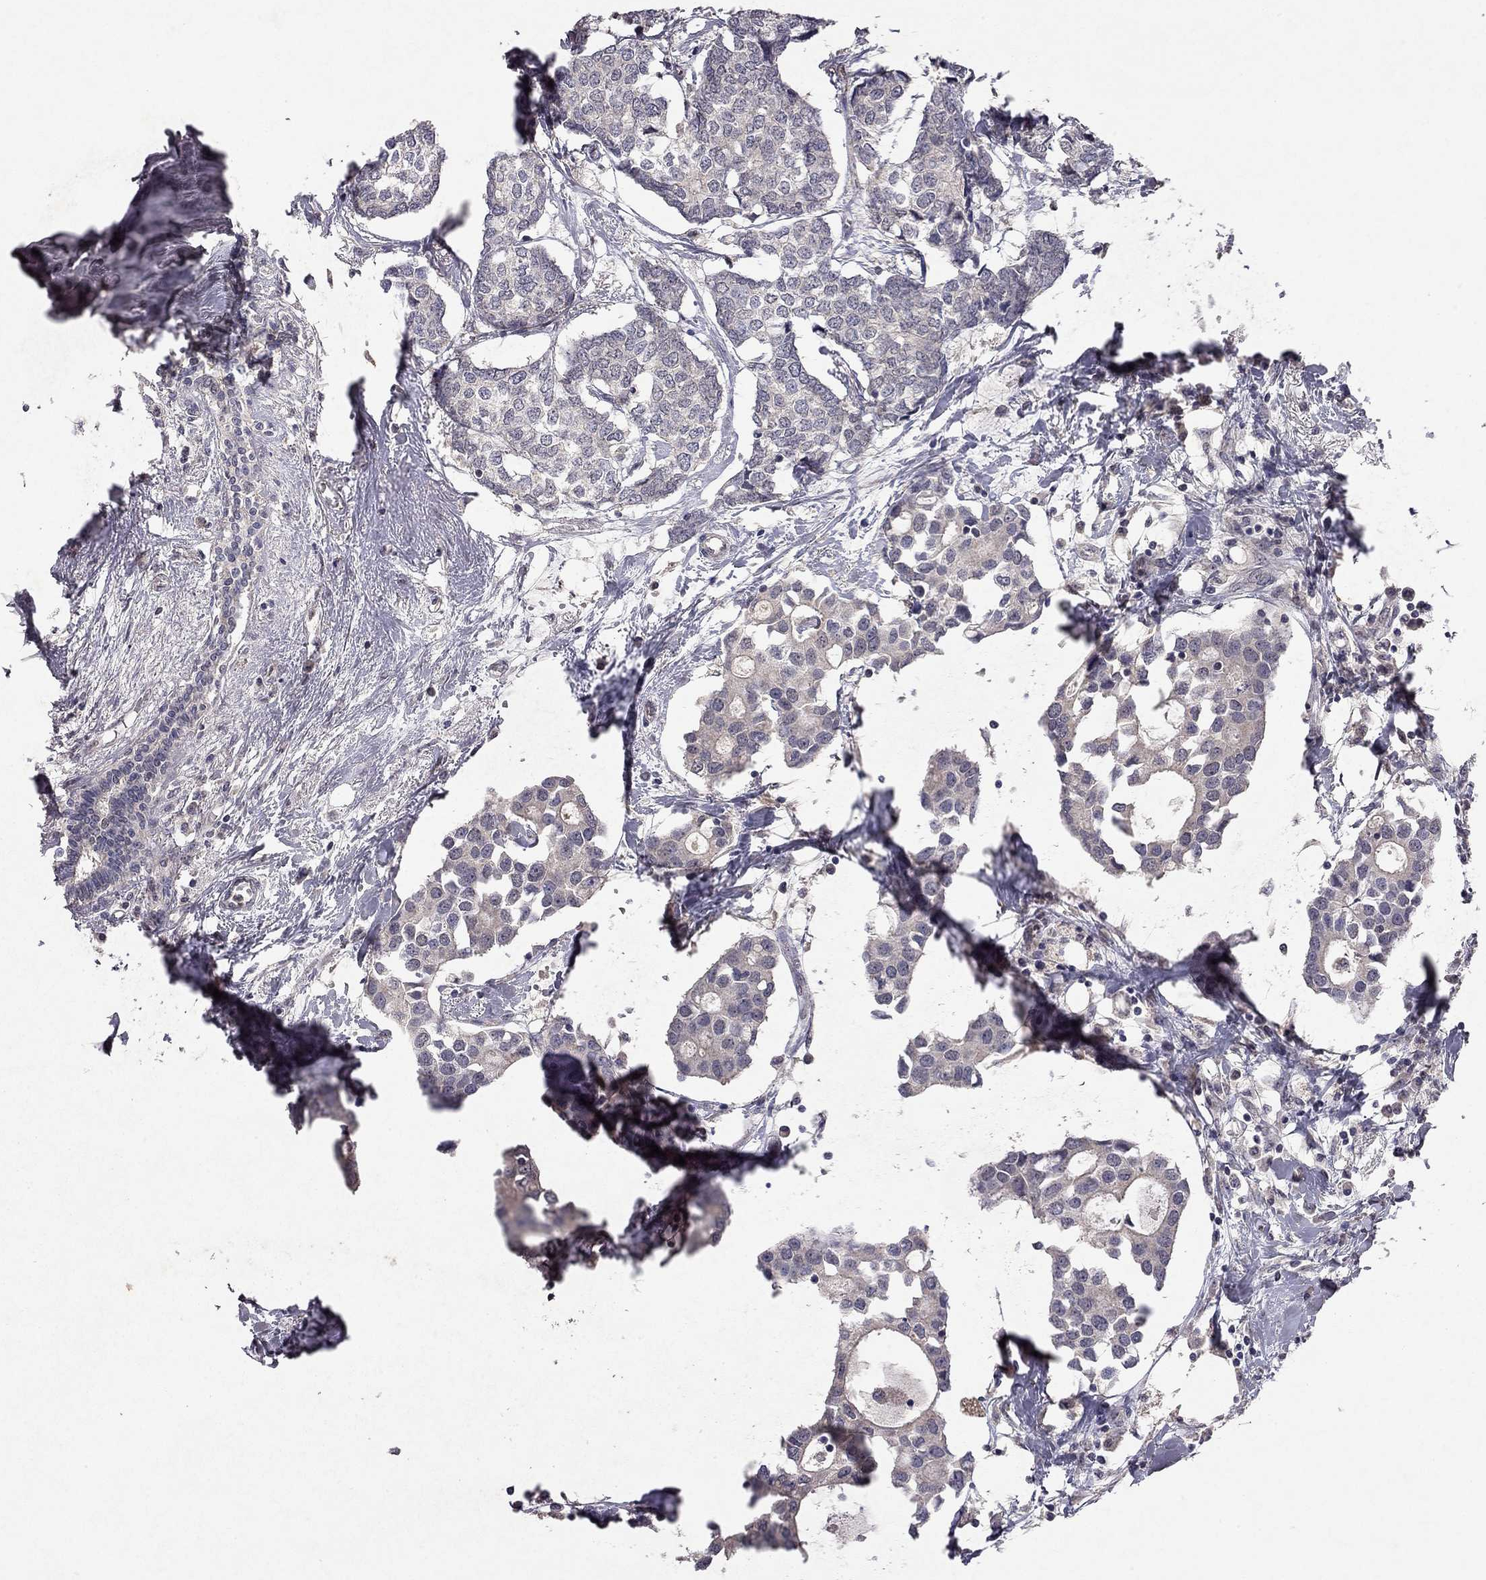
{"staining": {"intensity": "weak", "quantity": "<25%", "location": "cytoplasmic/membranous"}, "tissue": "breast cancer", "cell_type": "Tumor cells", "image_type": "cancer", "snomed": [{"axis": "morphology", "description": "Duct carcinoma"}, {"axis": "topography", "description": "Breast"}], "caption": "Tumor cells show no significant protein positivity in breast cancer (invasive ductal carcinoma).", "gene": "ESR2", "patient": {"sex": "female", "age": 83}}